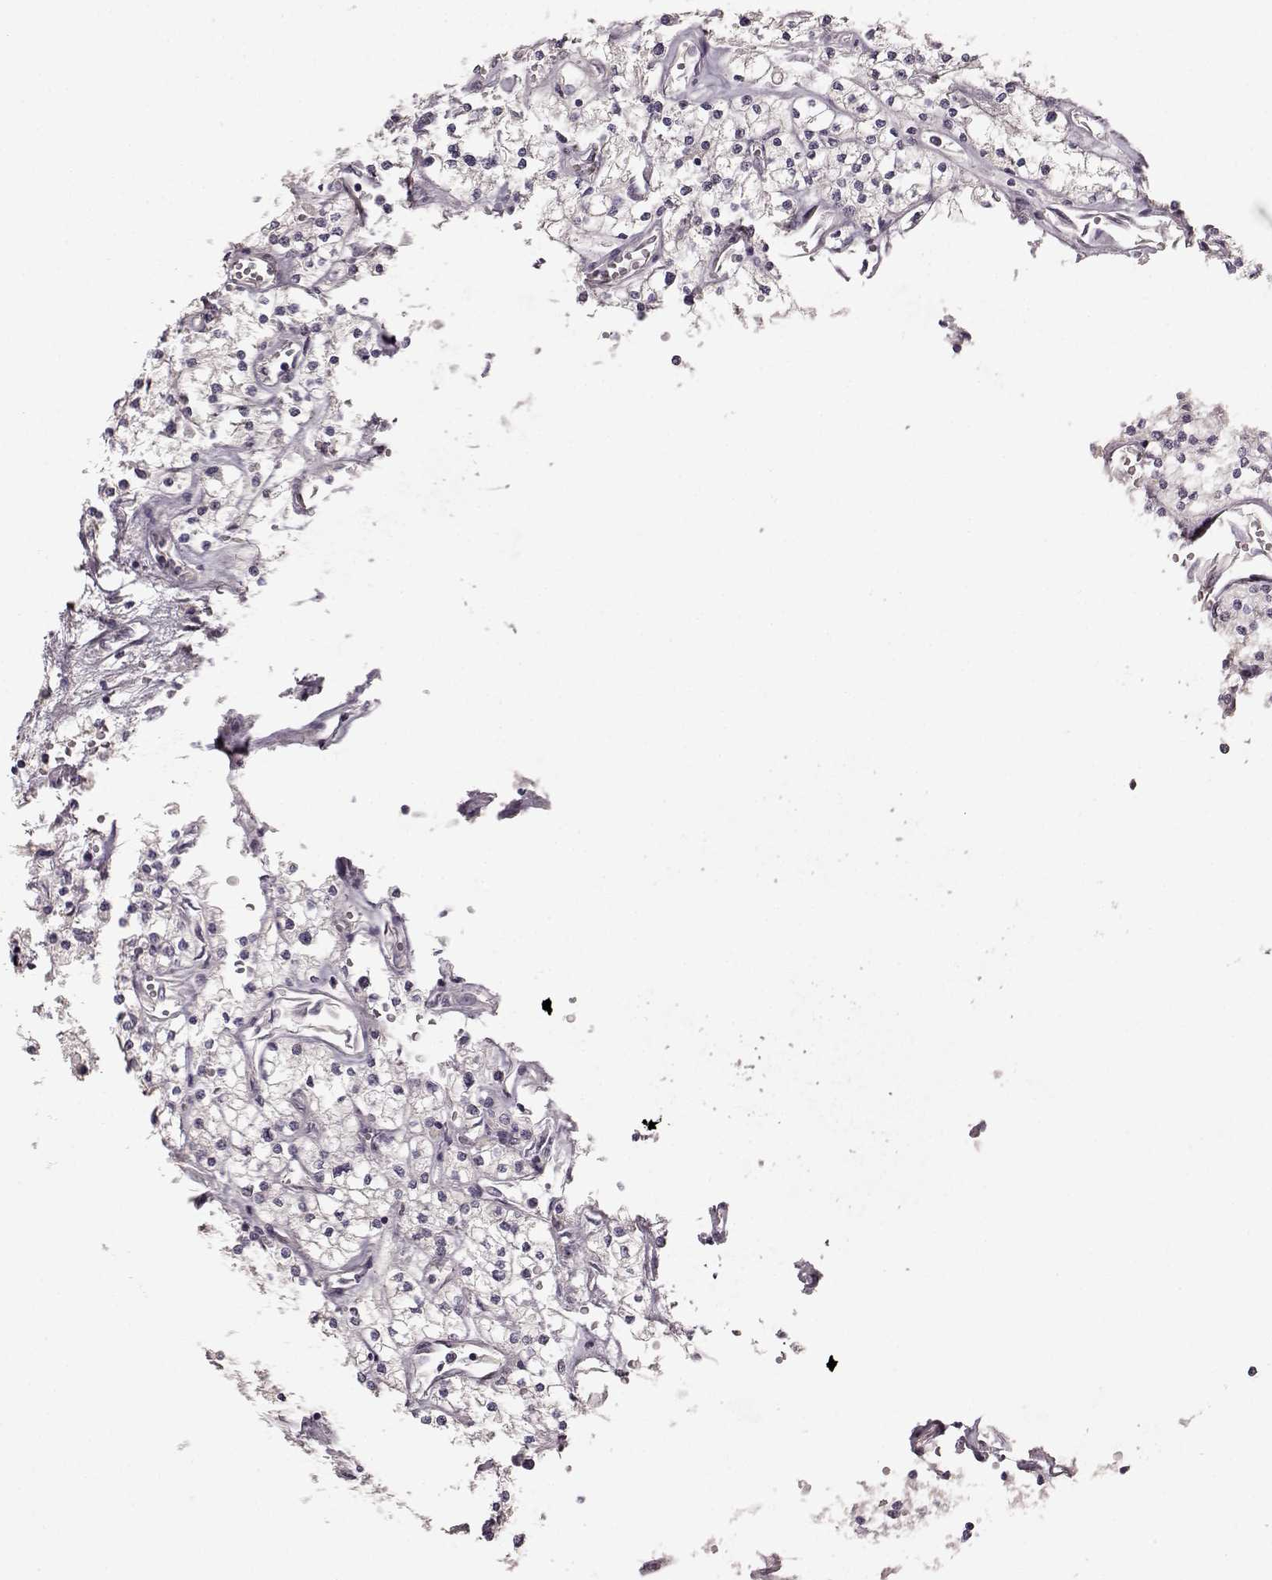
{"staining": {"intensity": "negative", "quantity": "none", "location": "none"}, "tissue": "renal cancer", "cell_type": "Tumor cells", "image_type": "cancer", "snomed": [{"axis": "morphology", "description": "Adenocarcinoma, NOS"}, {"axis": "topography", "description": "Kidney"}], "caption": "This is a image of immunohistochemistry (IHC) staining of renal adenocarcinoma, which shows no staining in tumor cells.", "gene": "GPR50", "patient": {"sex": "male", "age": 80}}